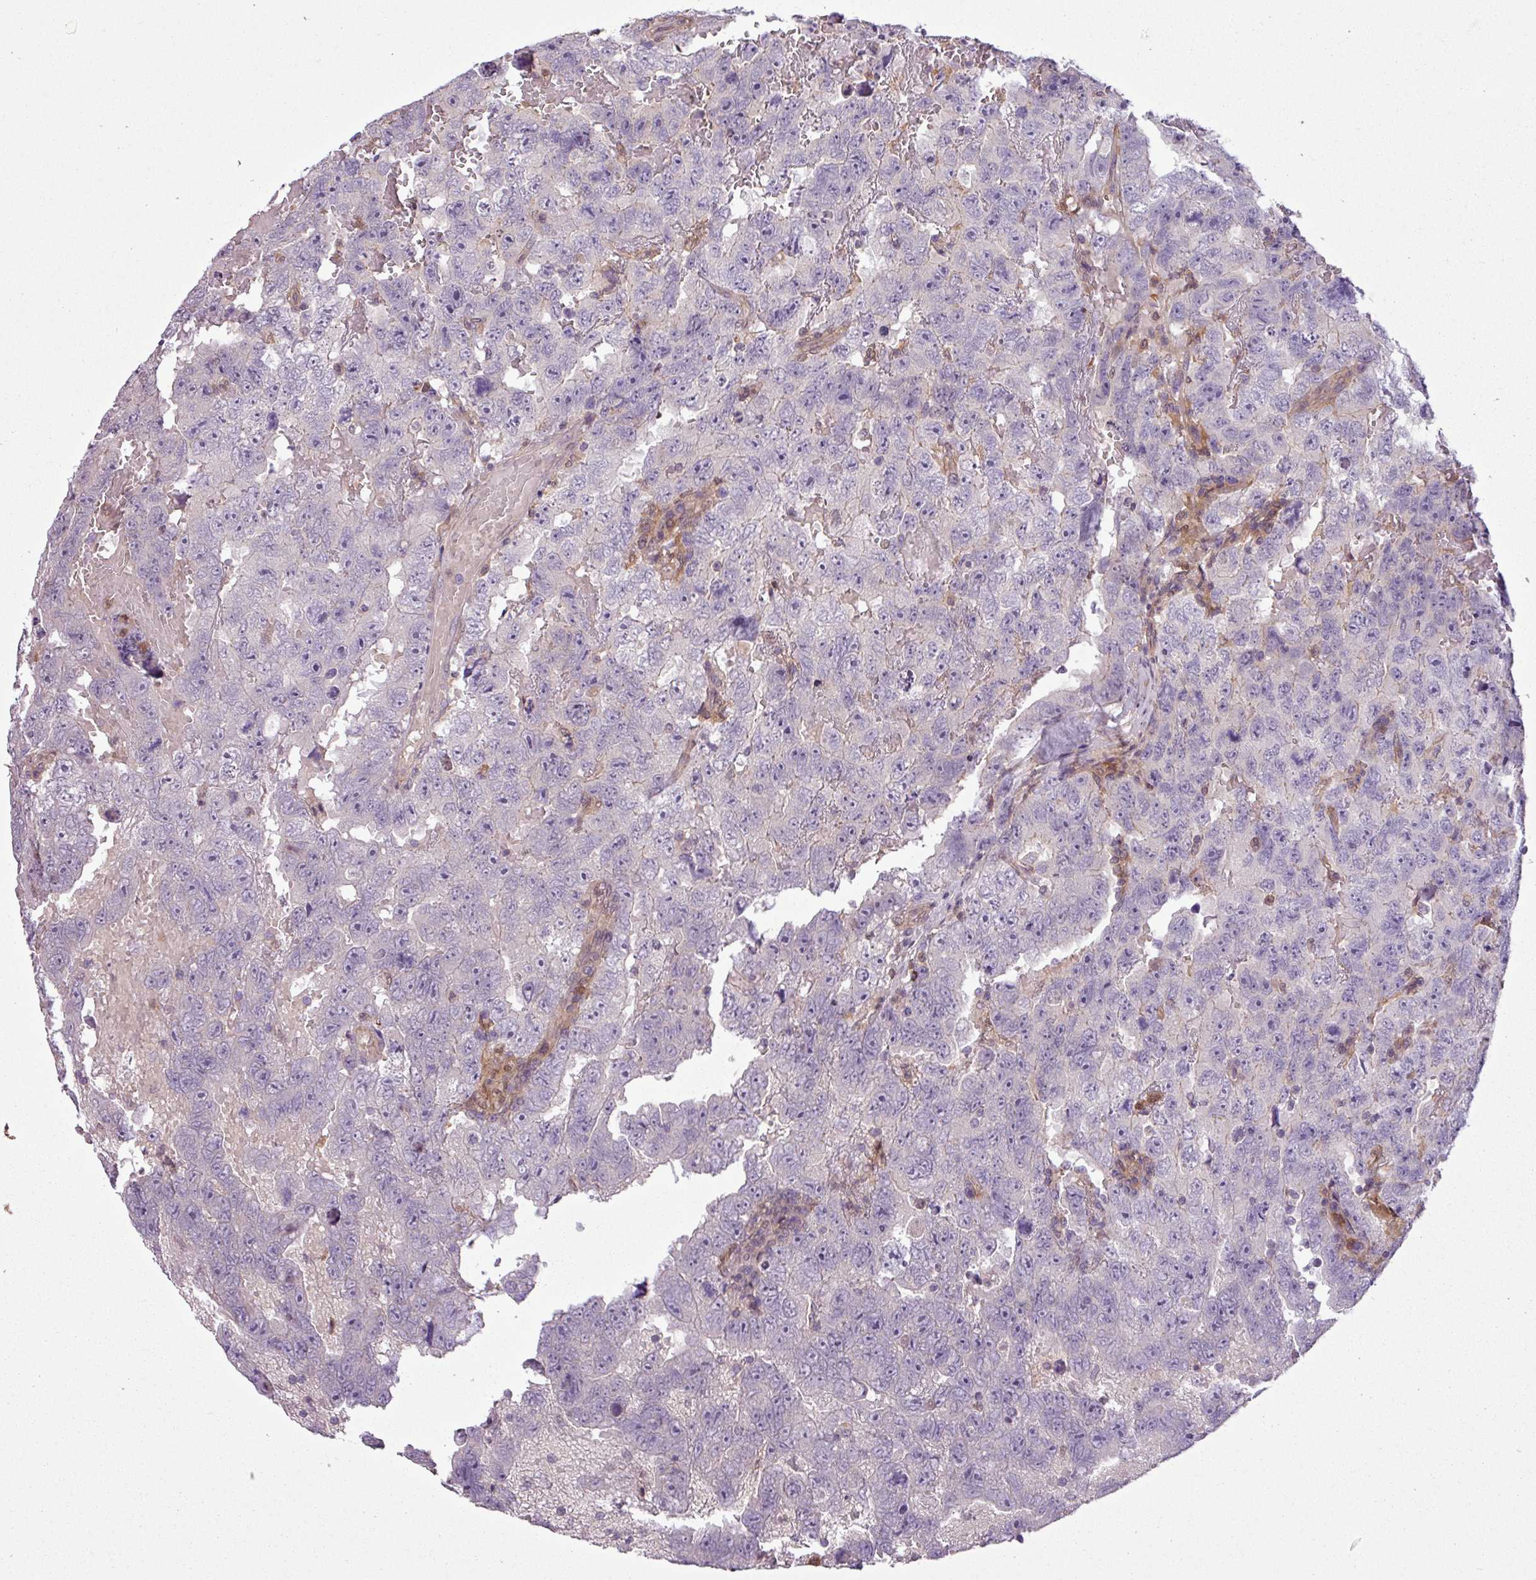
{"staining": {"intensity": "negative", "quantity": "none", "location": "none"}, "tissue": "testis cancer", "cell_type": "Tumor cells", "image_type": "cancer", "snomed": [{"axis": "morphology", "description": "Carcinoma, Embryonal, NOS"}, {"axis": "topography", "description": "Testis"}], "caption": "This histopathology image is of testis embryonal carcinoma stained with immunohistochemistry (IHC) to label a protein in brown with the nuclei are counter-stained blue. There is no staining in tumor cells.", "gene": "SH3BGRL", "patient": {"sex": "male", "age": 45}}